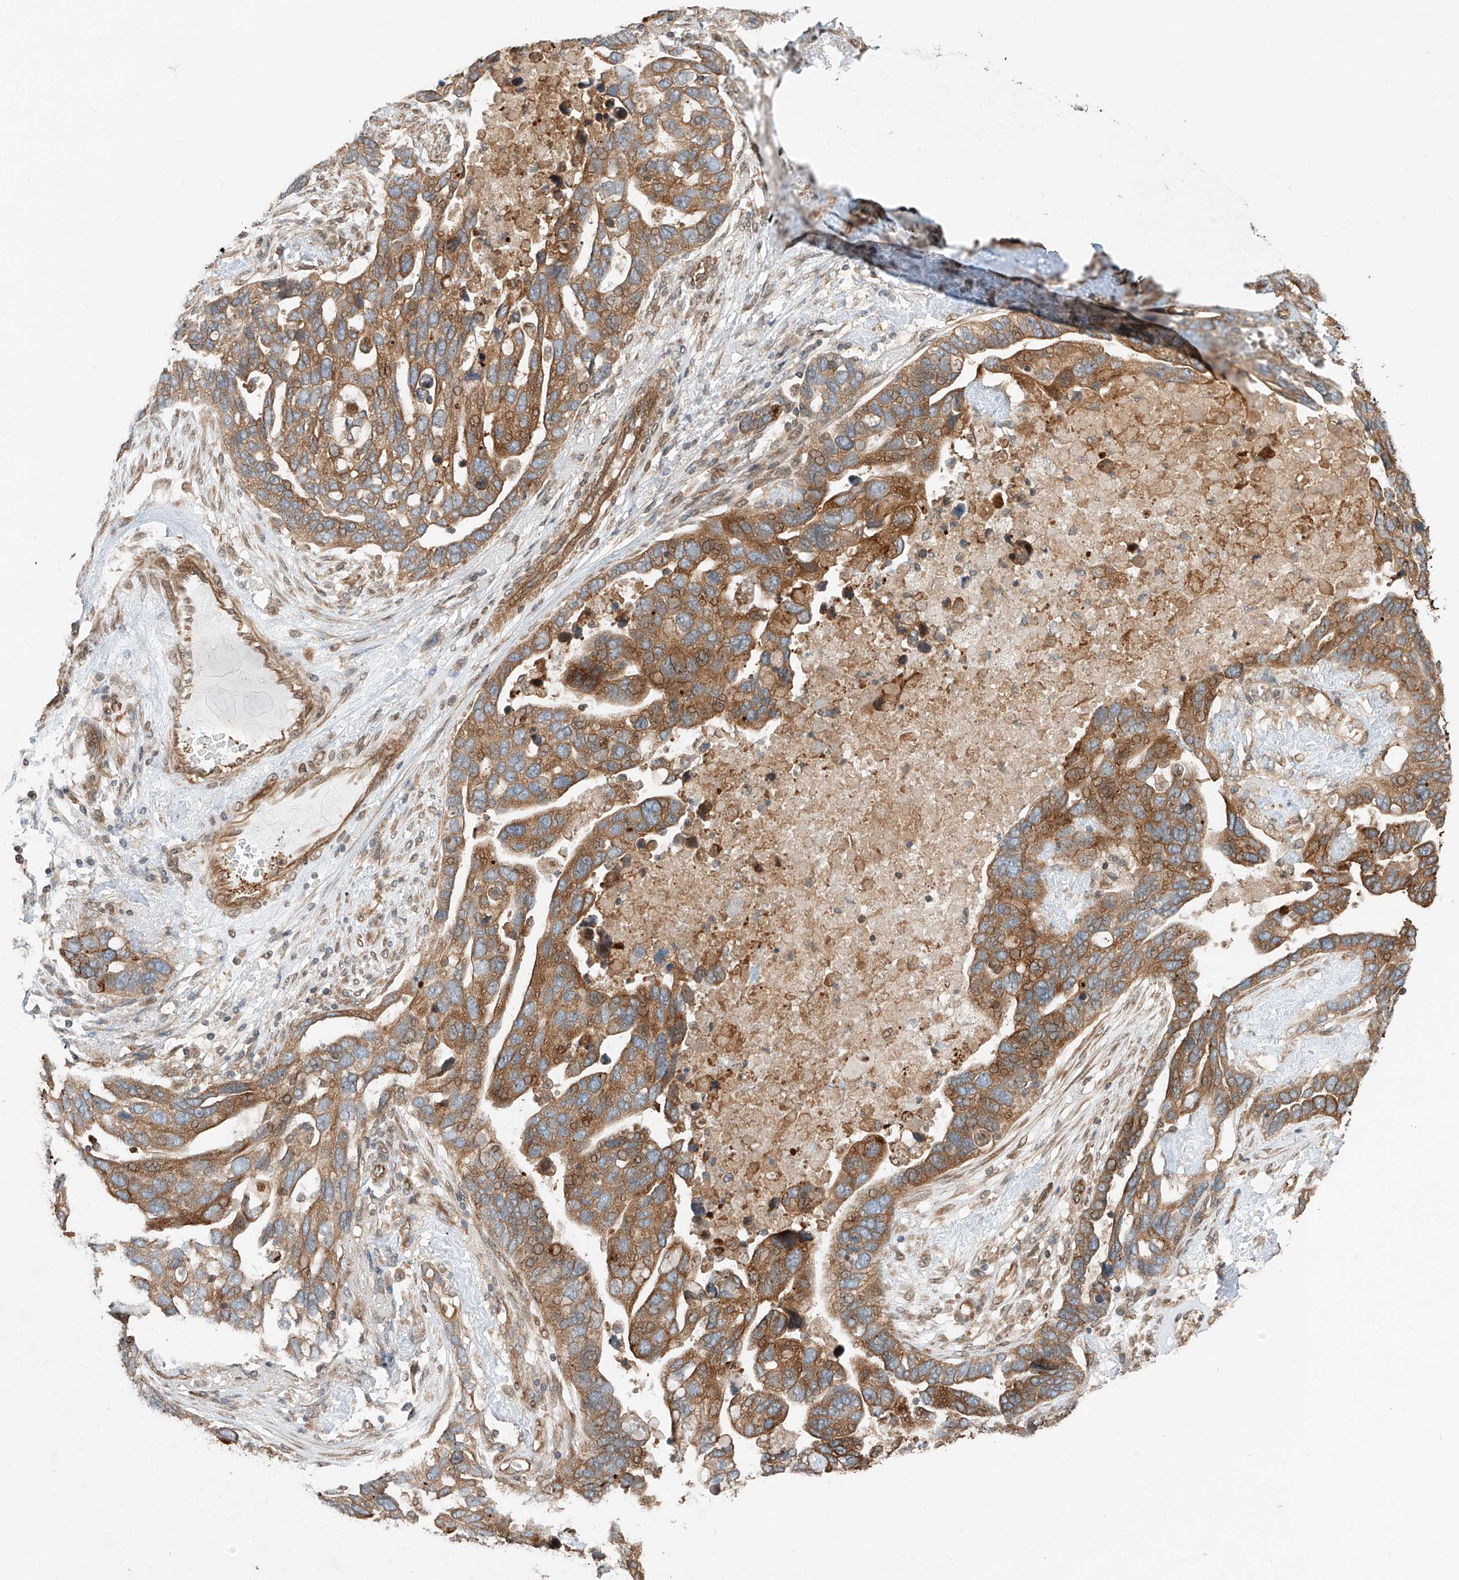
{"staining": {"intensity": "moderate", "quantity": ">75%", "location": "cytoplasmic/membranous"}, "tissue": "ovarian cancer", "cell_type": "Tumor cells", "image_type": "cancer", "snomed": [{"axis": "morphology", "description": "Cystadenocarcinoma, serous, NOS"}, {"axis": "topography", "description": "Ovary"}], "caption": "A micrograph of serous cystadenocarcinoma (ovarian) stained for a protein shows moderate cytoplasmic/membranous brown staining in tumor cells. (Brightfield microscopy of DAB IHC at high magnification).", "gene": "CEP162", "patient": {"sex": "female", "age": 54}}